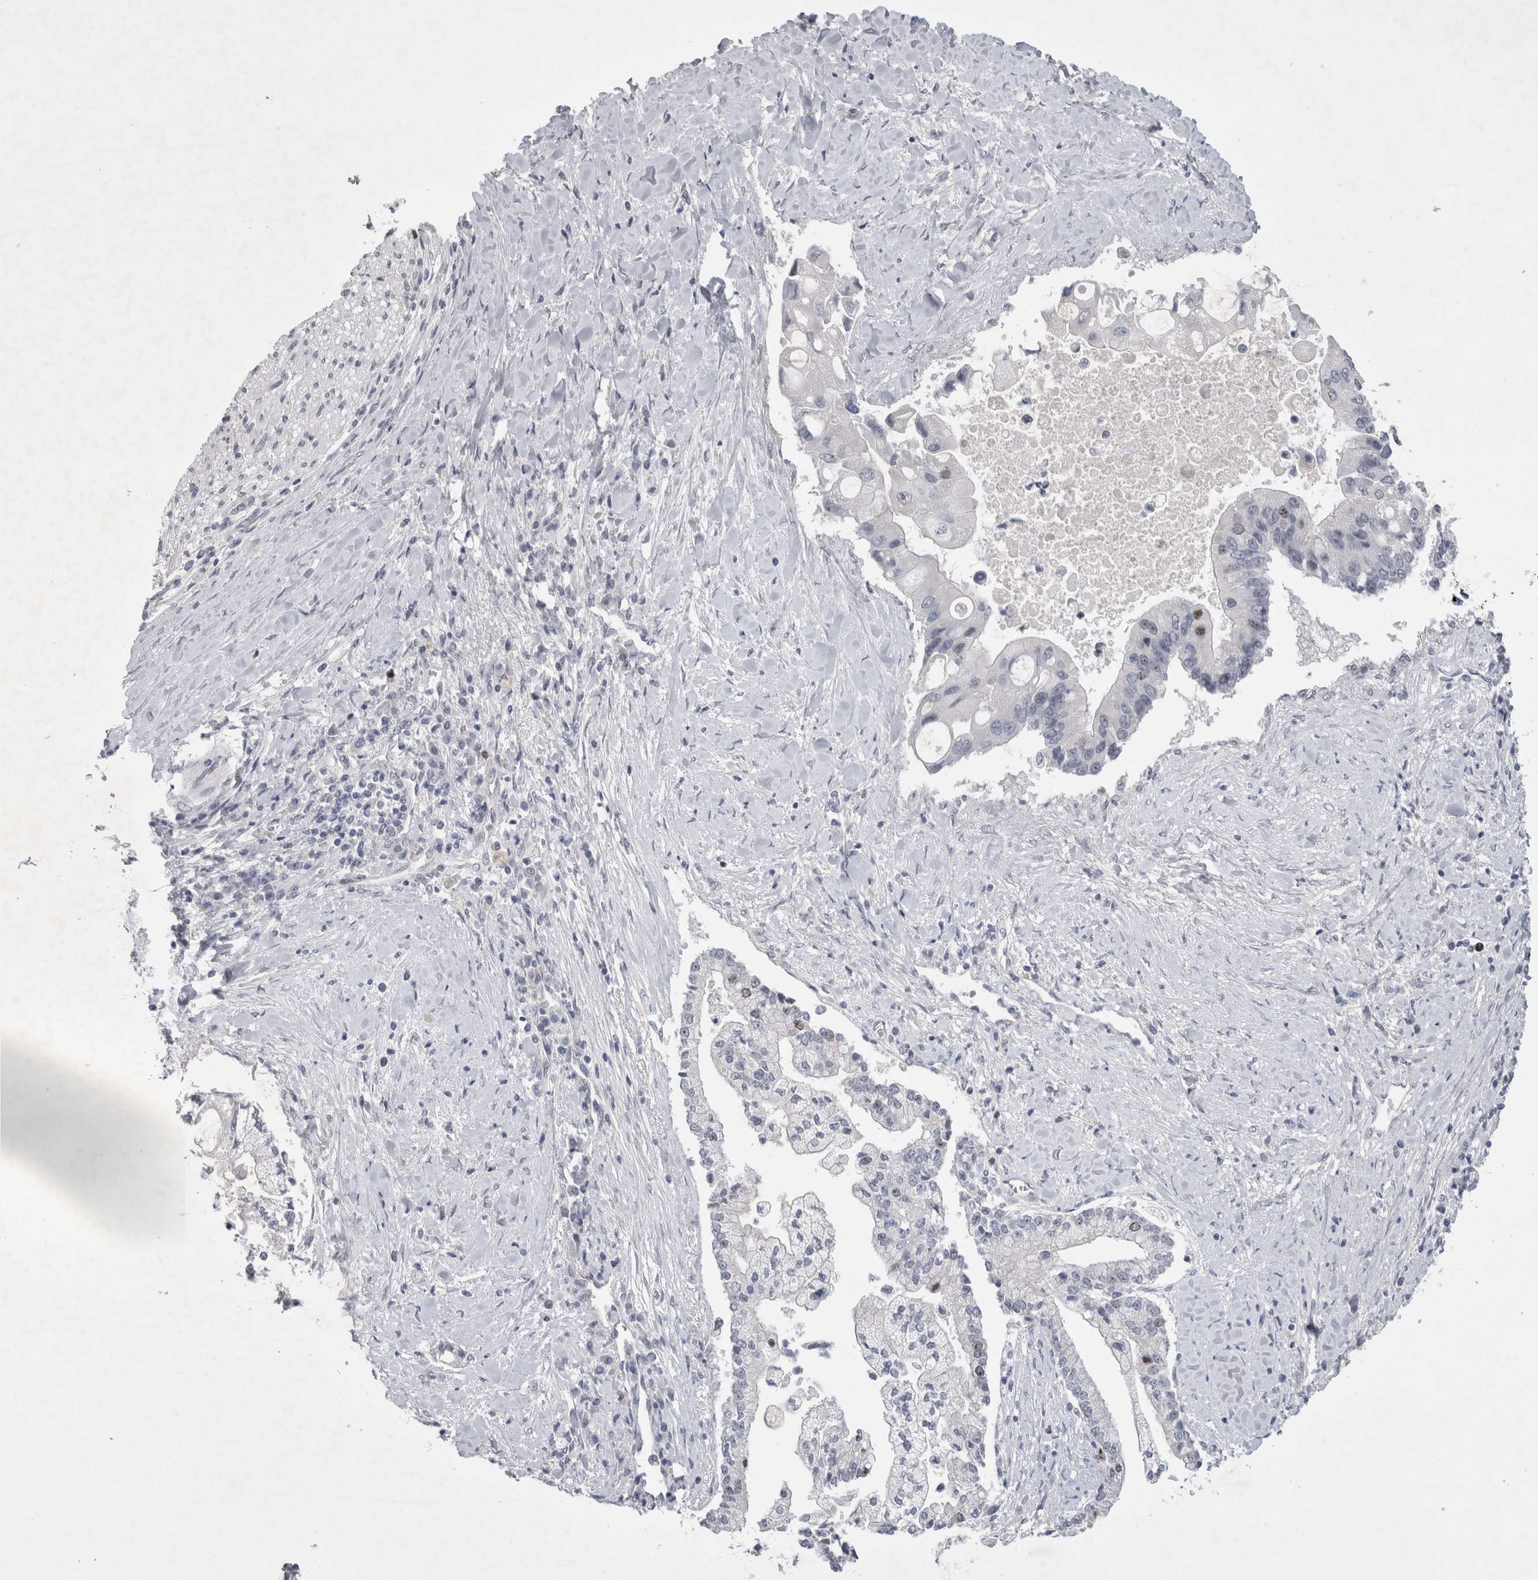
{"staining": {"intensity": "negative", "quantity": "none", "location": "none"}, "tissue": "liver cancer", "cell_type": "Tumor cells", "image_type": "cancer", "snomed": [{"axis": "morphology", "description": "Cholangiocarcinoma"}, {"axis": "topography", "description": "Liver"}], "caption": "Liver cancer (cholangiocarcinoma) was stained to show a protein in brown. There is no significant positivity in tumor cells.", "gene": "KIF18B", "patient": {"sex": "male", "age": 50}}